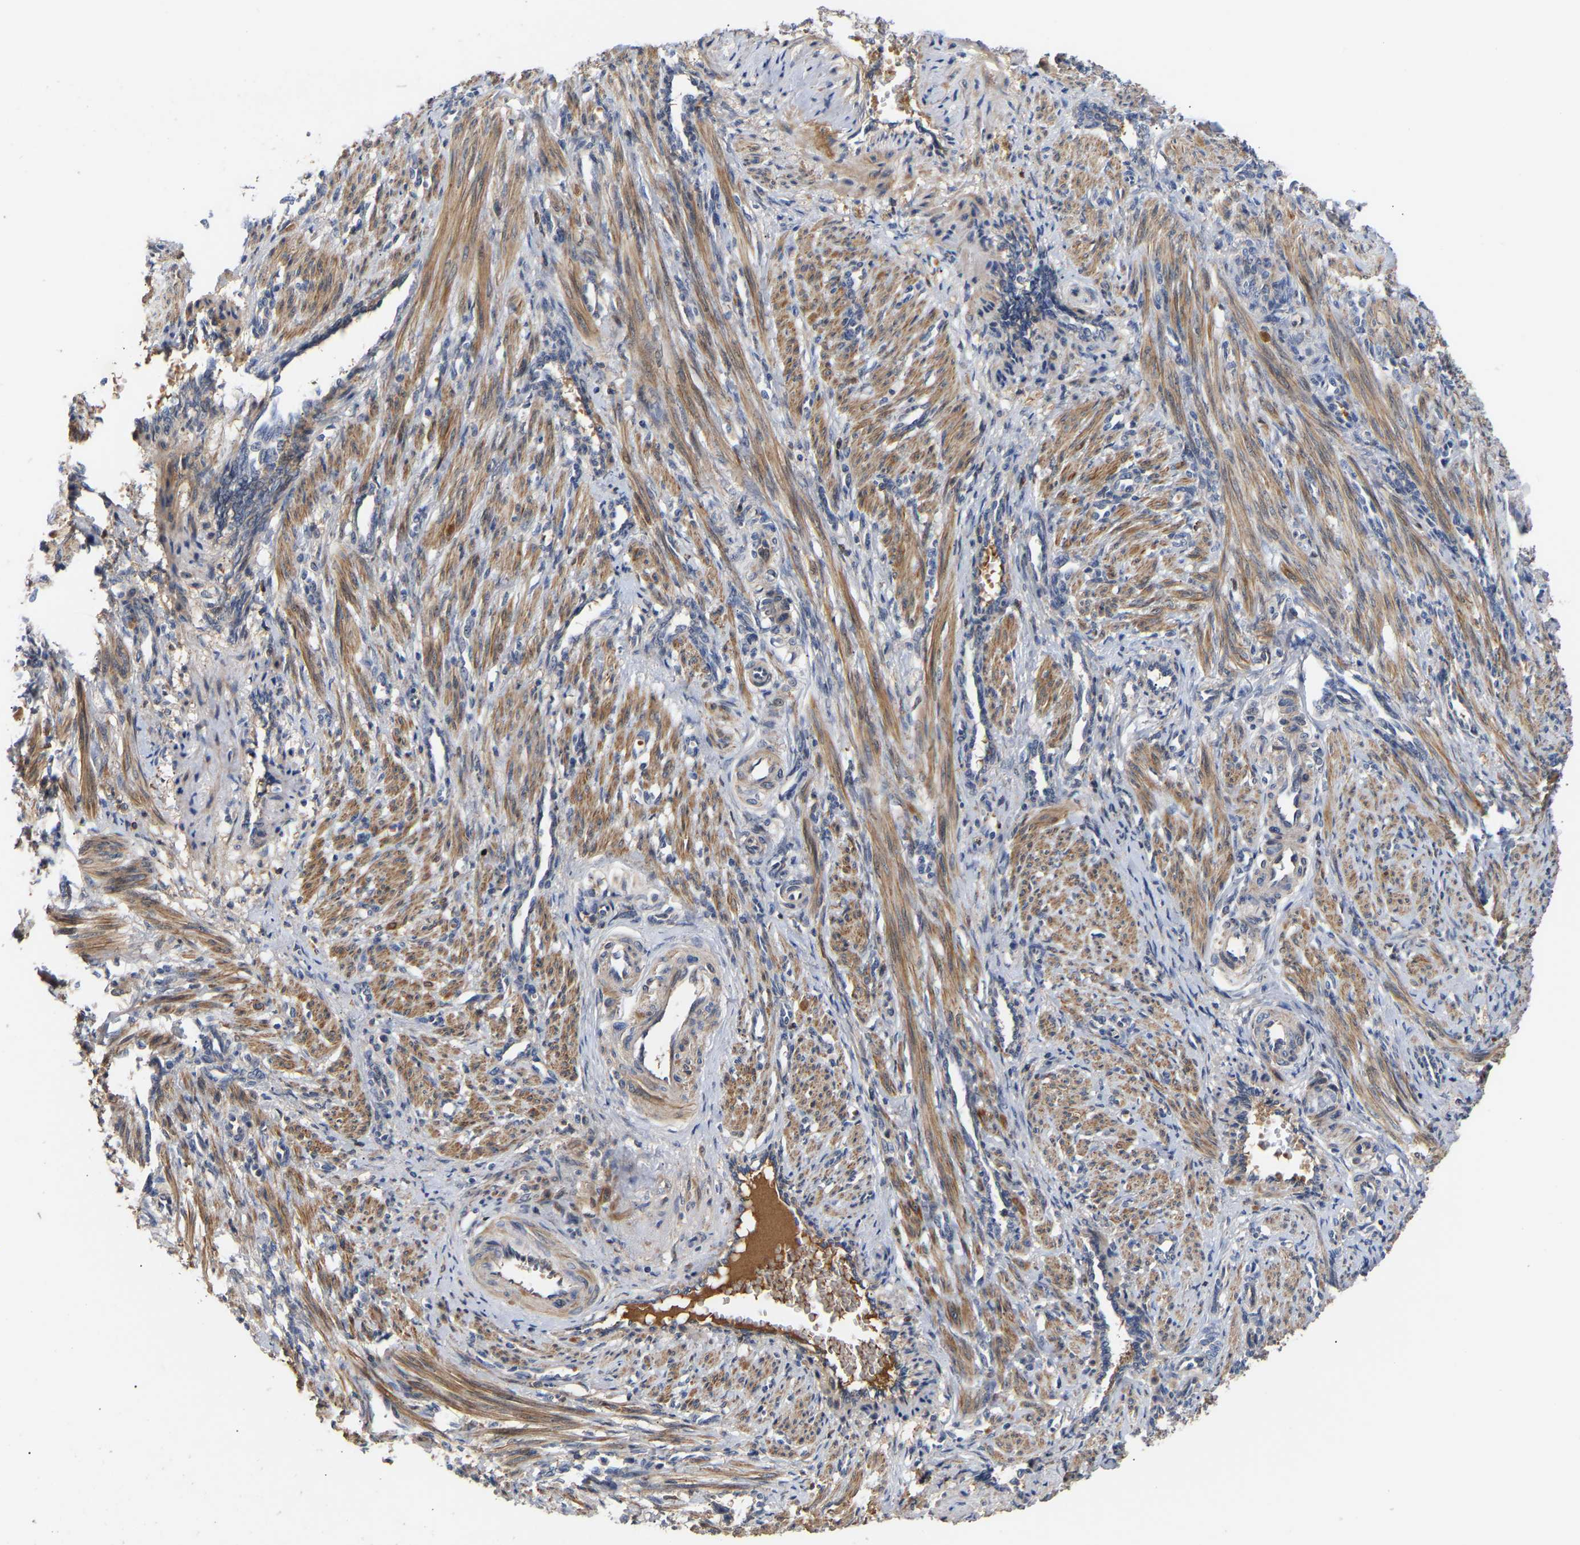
{"staining": {"intensity": "moderate", "quantity": ">75%", "location": "cytoplasmic/membranous"}, "tissue": "smooth muscle", "cell_type": "Smooth muscle cells", "image_type": "normal", "snomed": [{"axis": "morphology", "description": "Normal tissue, NOS"}, {"axis": "topography", "description": "Endometrium"}], "caption": "DAB immunohistochemical staining of unremarkable human smooth muscle shows moderate cytoplasmic/membranous protein positivity in approximately >75% of smooth muscle cells.", "gene": "KASH5", "patient": {"sex": "female", "age": 33}}